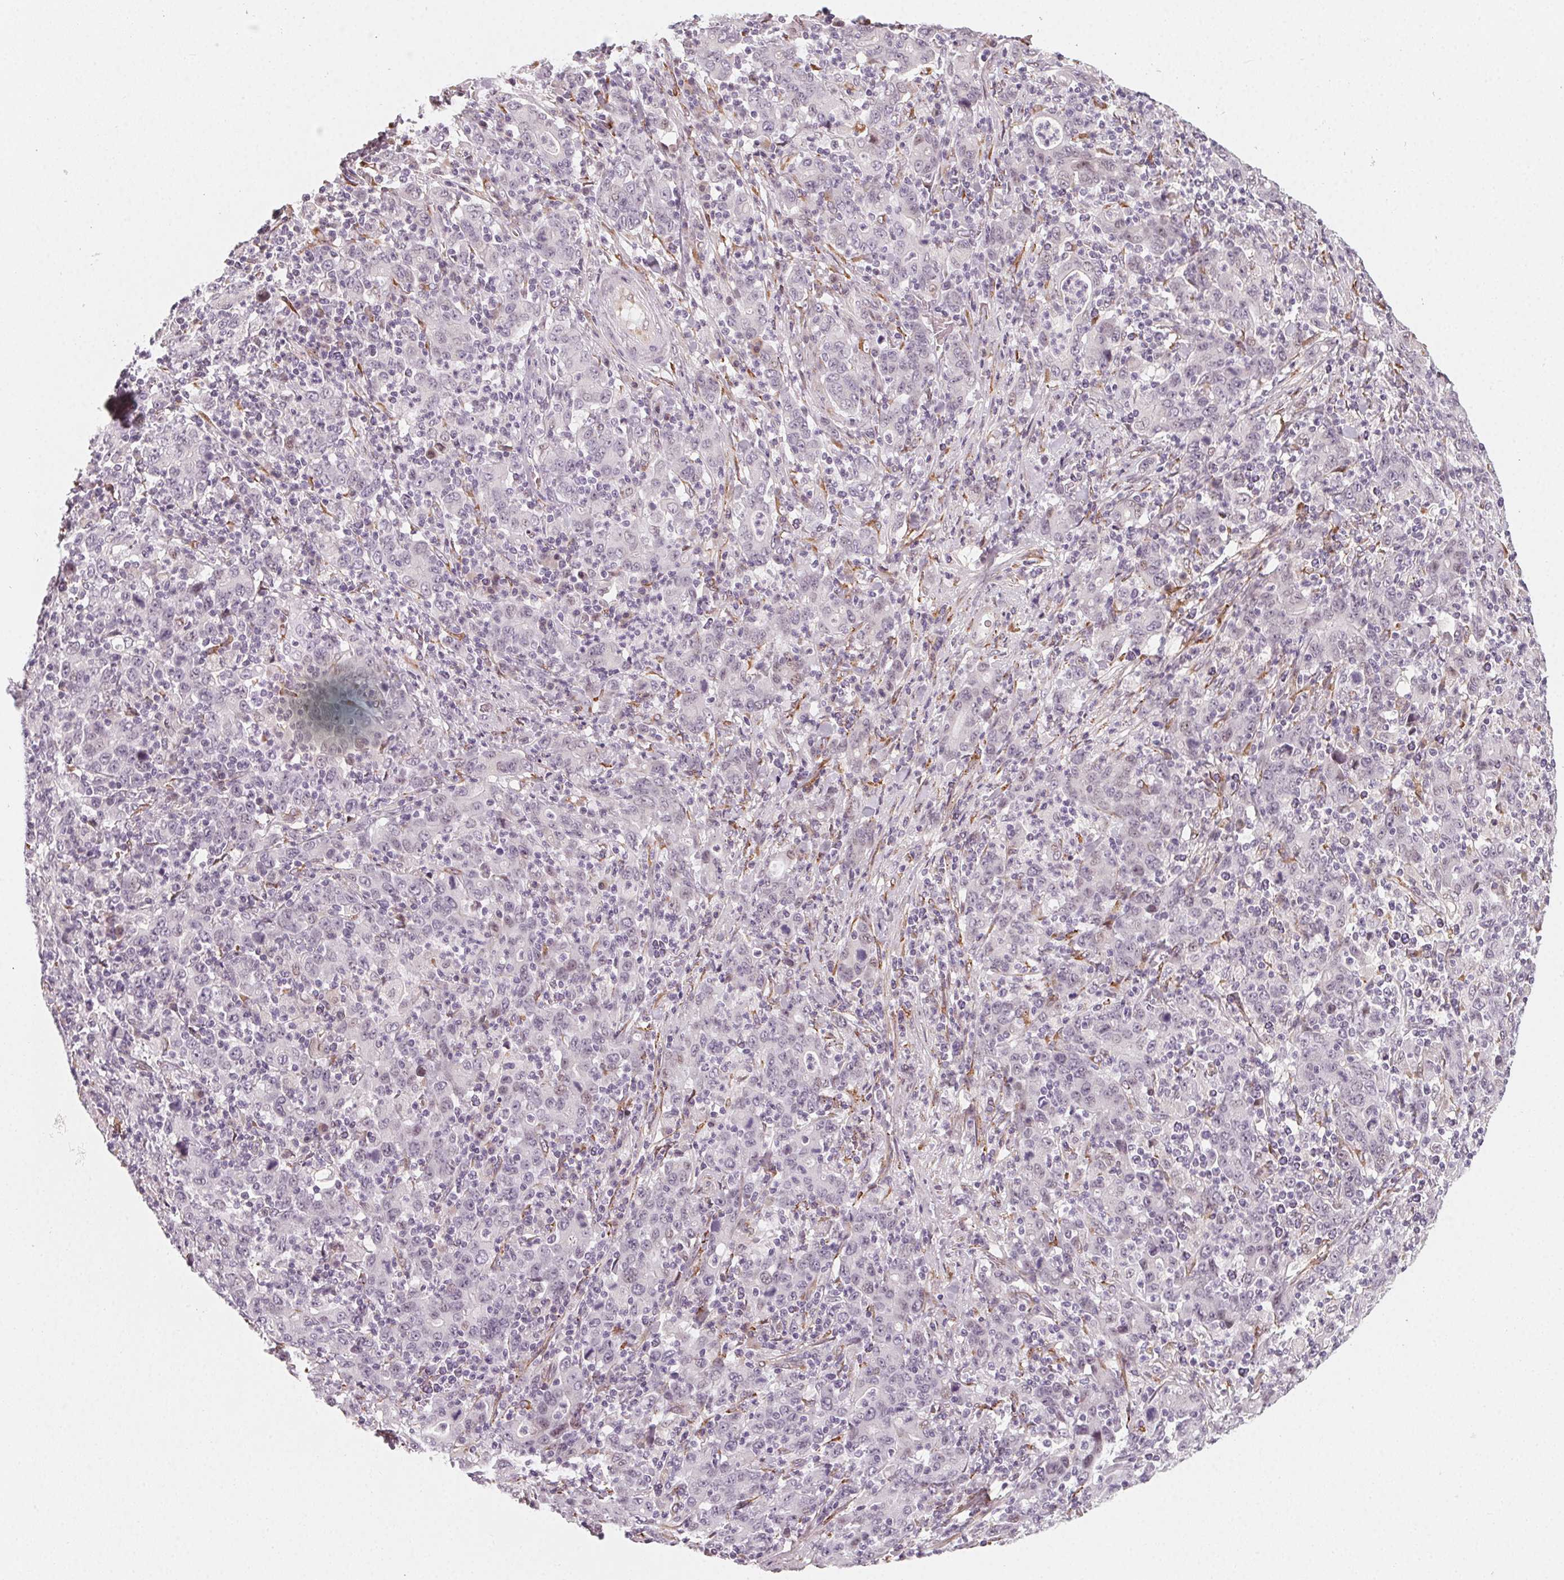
{"staining": {"intensity": "negative", "quantity": "none", "location": "none"}, "tissue": "stomach cancer", "cell_type": "Tumor cells", "image_type": "cancer", "snomed": [{"axis": "morphology", "description": "Adenocarcinoma, NOS"}, {"axis": "topography", "description": "Stomach, upper"}], "caption": "Image shows no protein staining in tumor cells of stomach cancer tissue.", "gene": "CCDC96", "patient": {"sex": "male", "age": 69}}